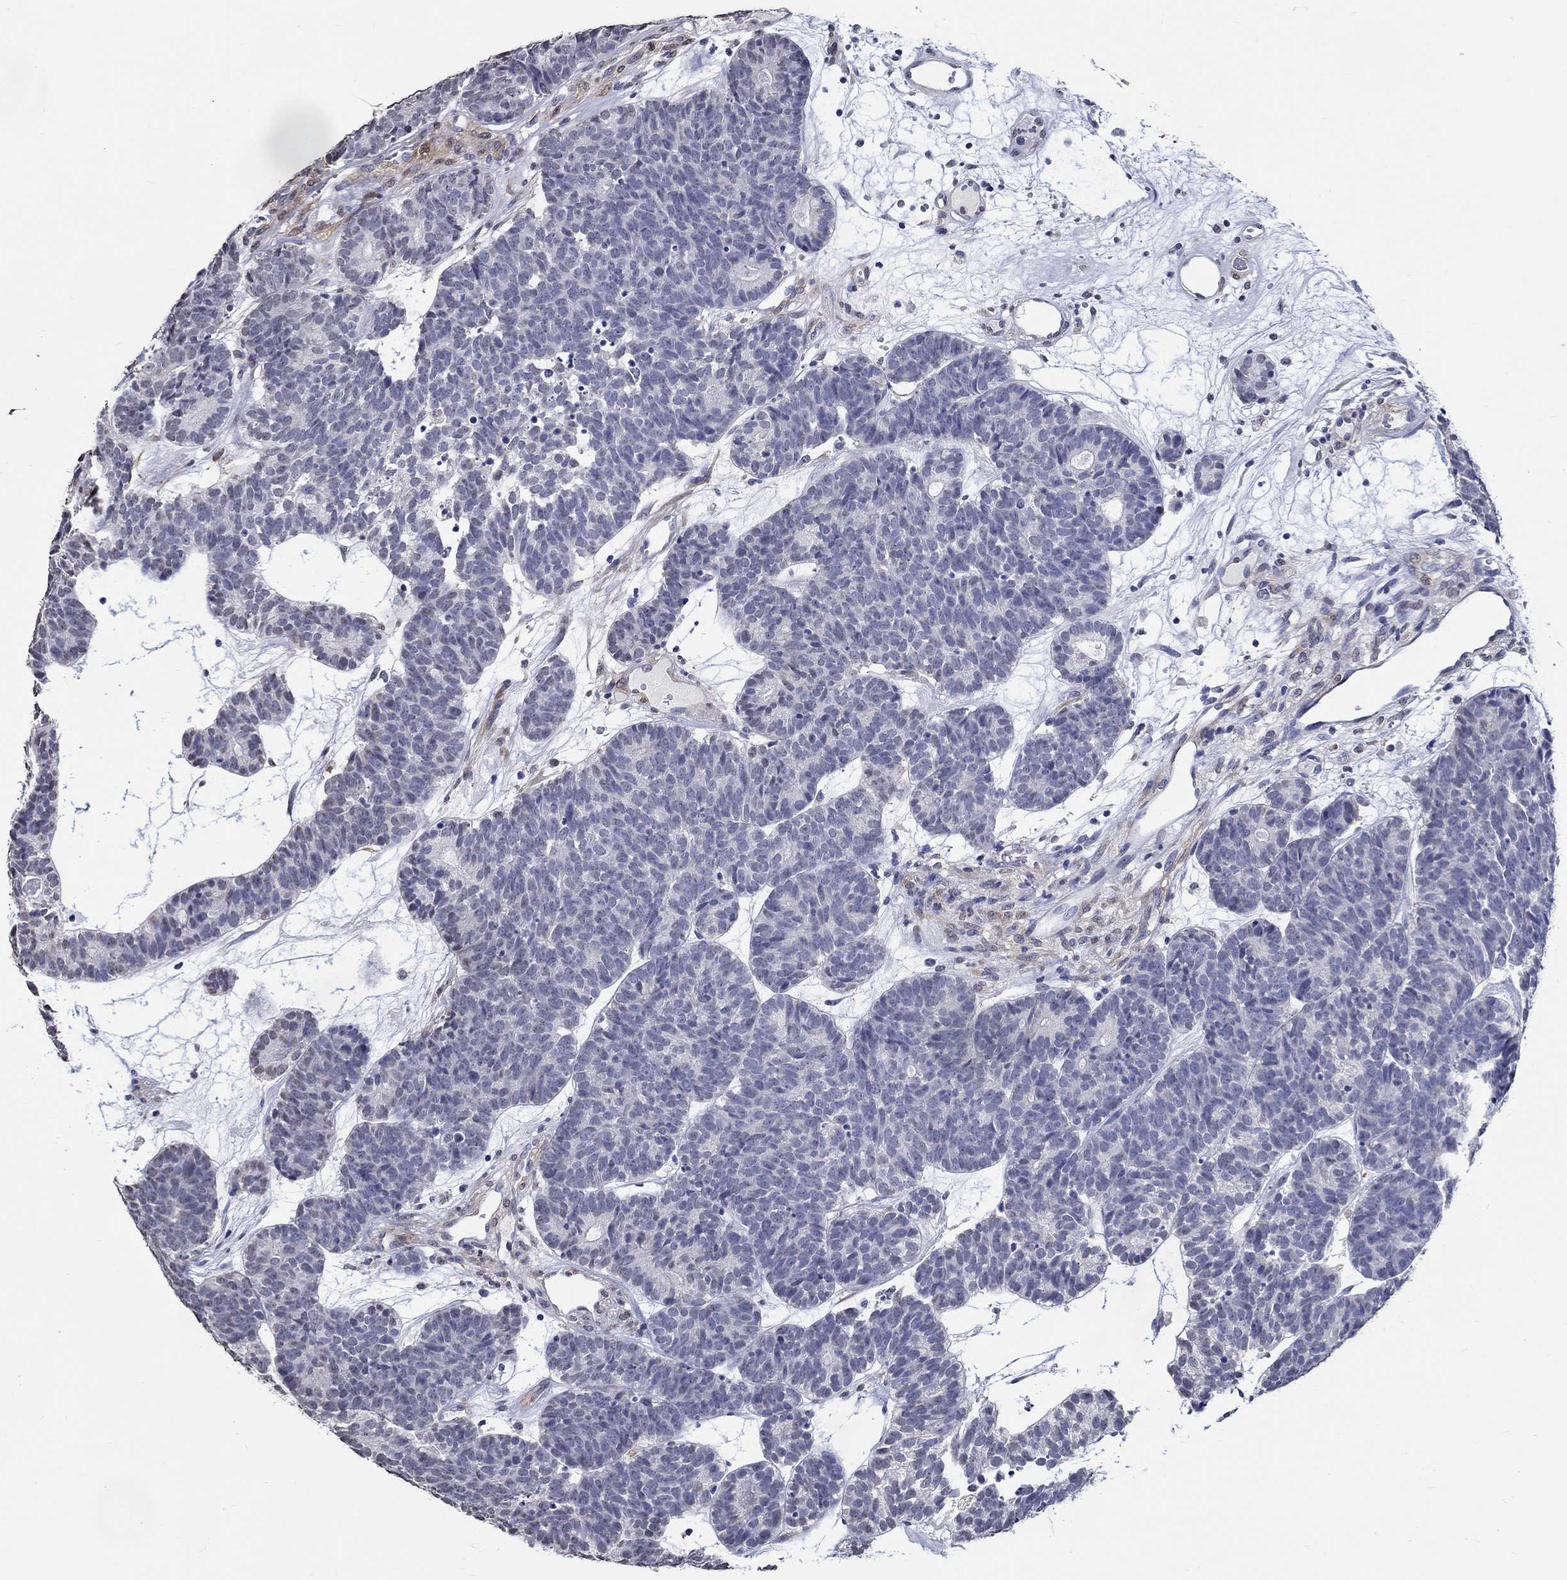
{"staining": {"intensity": "negative", "quantity": "none", "location": "none"}, "tissue": "head and neck cancer", "cell_type": "Tumor cells", "image_type": "cancer", "snomed": [{"axis": "morphology", "description": "Adenocarcinoma, NOS"}, {"axis": "topography", "description": "Head-Neck"}], "caption": "Human head and neck adenocarcinoma stained for a protein using immunohistochemistry (IHC) exhibits no expression in tumor cells.", "gene": "PDE1B", "patient": {"sex": "female", "age": 81}}